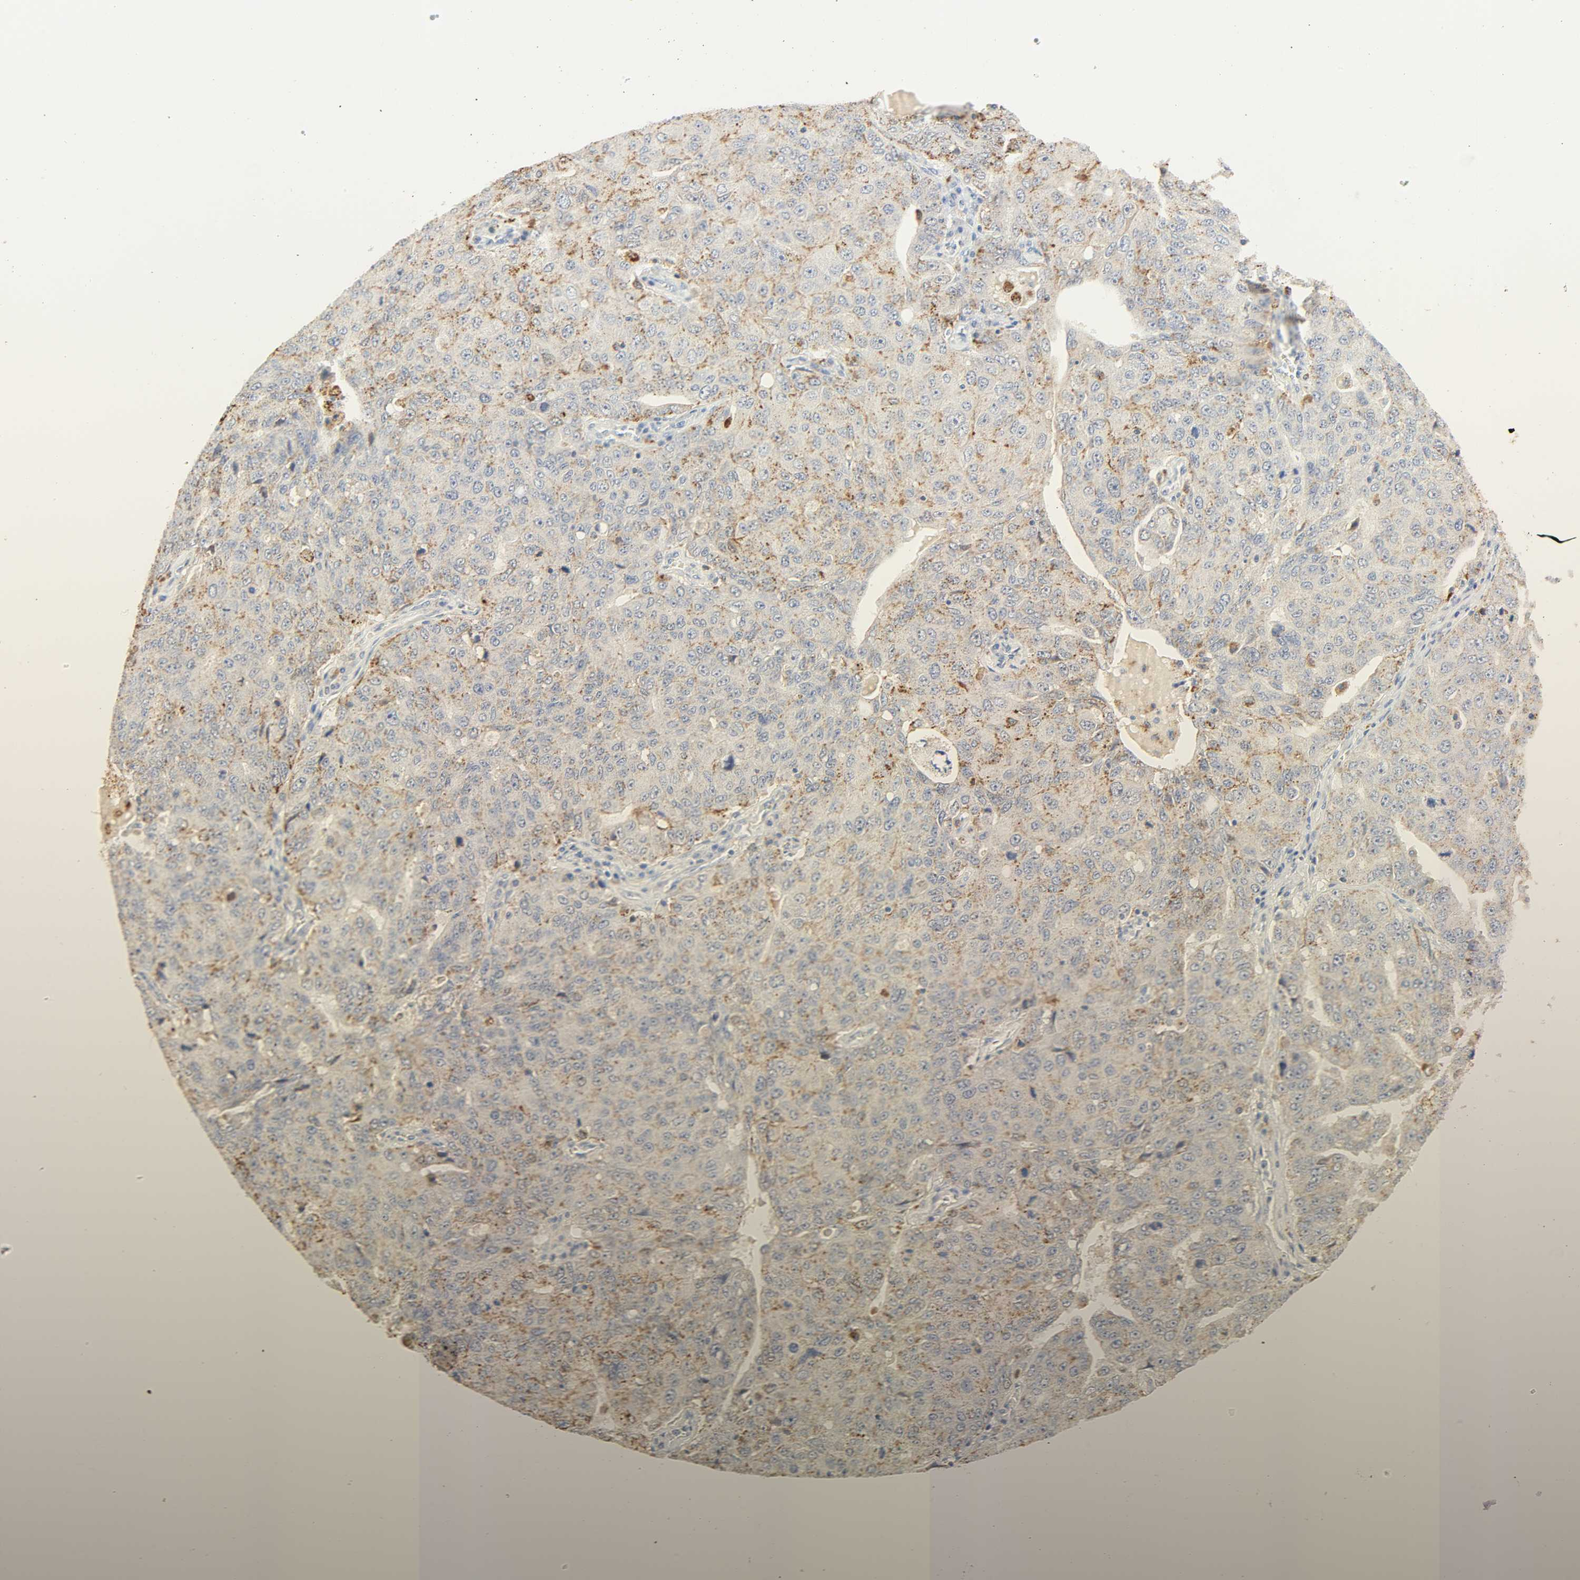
{"staining": {"intensity": "moderate", "quantity": "25%-75%", "location": "cytoplasmic/membranous"}, "tissue": "ovarian cancer", "cell_type": "Tumor cells", "image_type": "cancer", "snomed": [{"axis": "morphology", "description": "Carcinoma, endometroid"}, {"axis": "topography", "description": "Ovary"}], "caption": "DAB immunohistochemical staining of endometroid carcinoma (ovarian) displays moderate cytoplasmic/membranous protein expression in approximately 25%-75% of tumor cells.", "gene": "CAMK2A", "patient": {"sex": "female", "age": 62}}